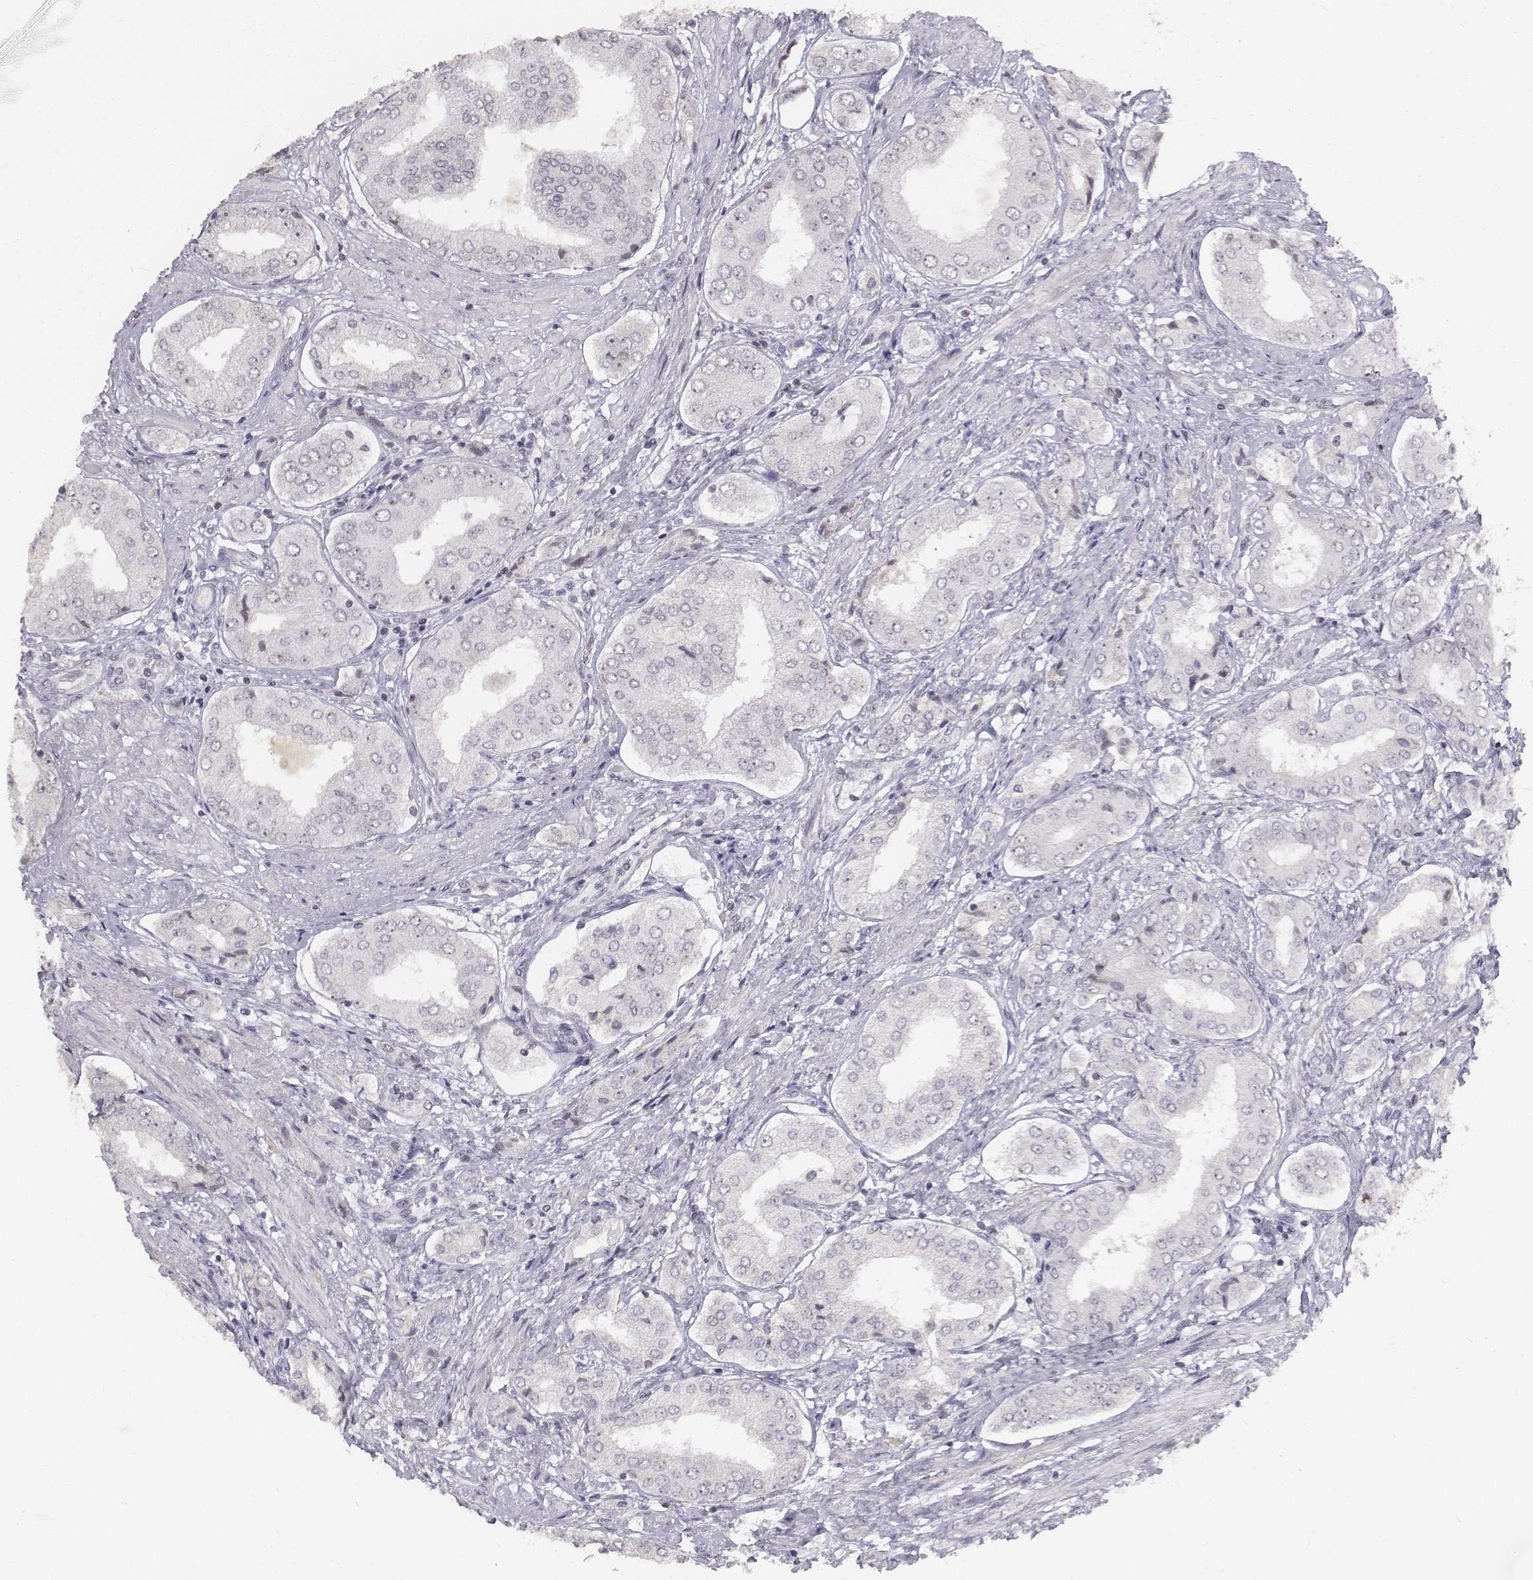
{"staining": {"intensity": "moderate", "quantity": "<25%", "location": "nuclear"}, "tissue": "prostate cancer", "cell_type": "Tumor cells", "image_type": "cancer", "snomed": [{"axis": "morphology", "description": "Adenocarcinoma, NOS"}, {"axis": "topography", "description": "Prostate"}], "caption": "Tumor cells exhibit low levels of moderate nuclear expression in approximately <25% of cells in human prostate adenocarcinoma.", "gene": "PHF6", "patient": {"sex": "male", "age": 63}}